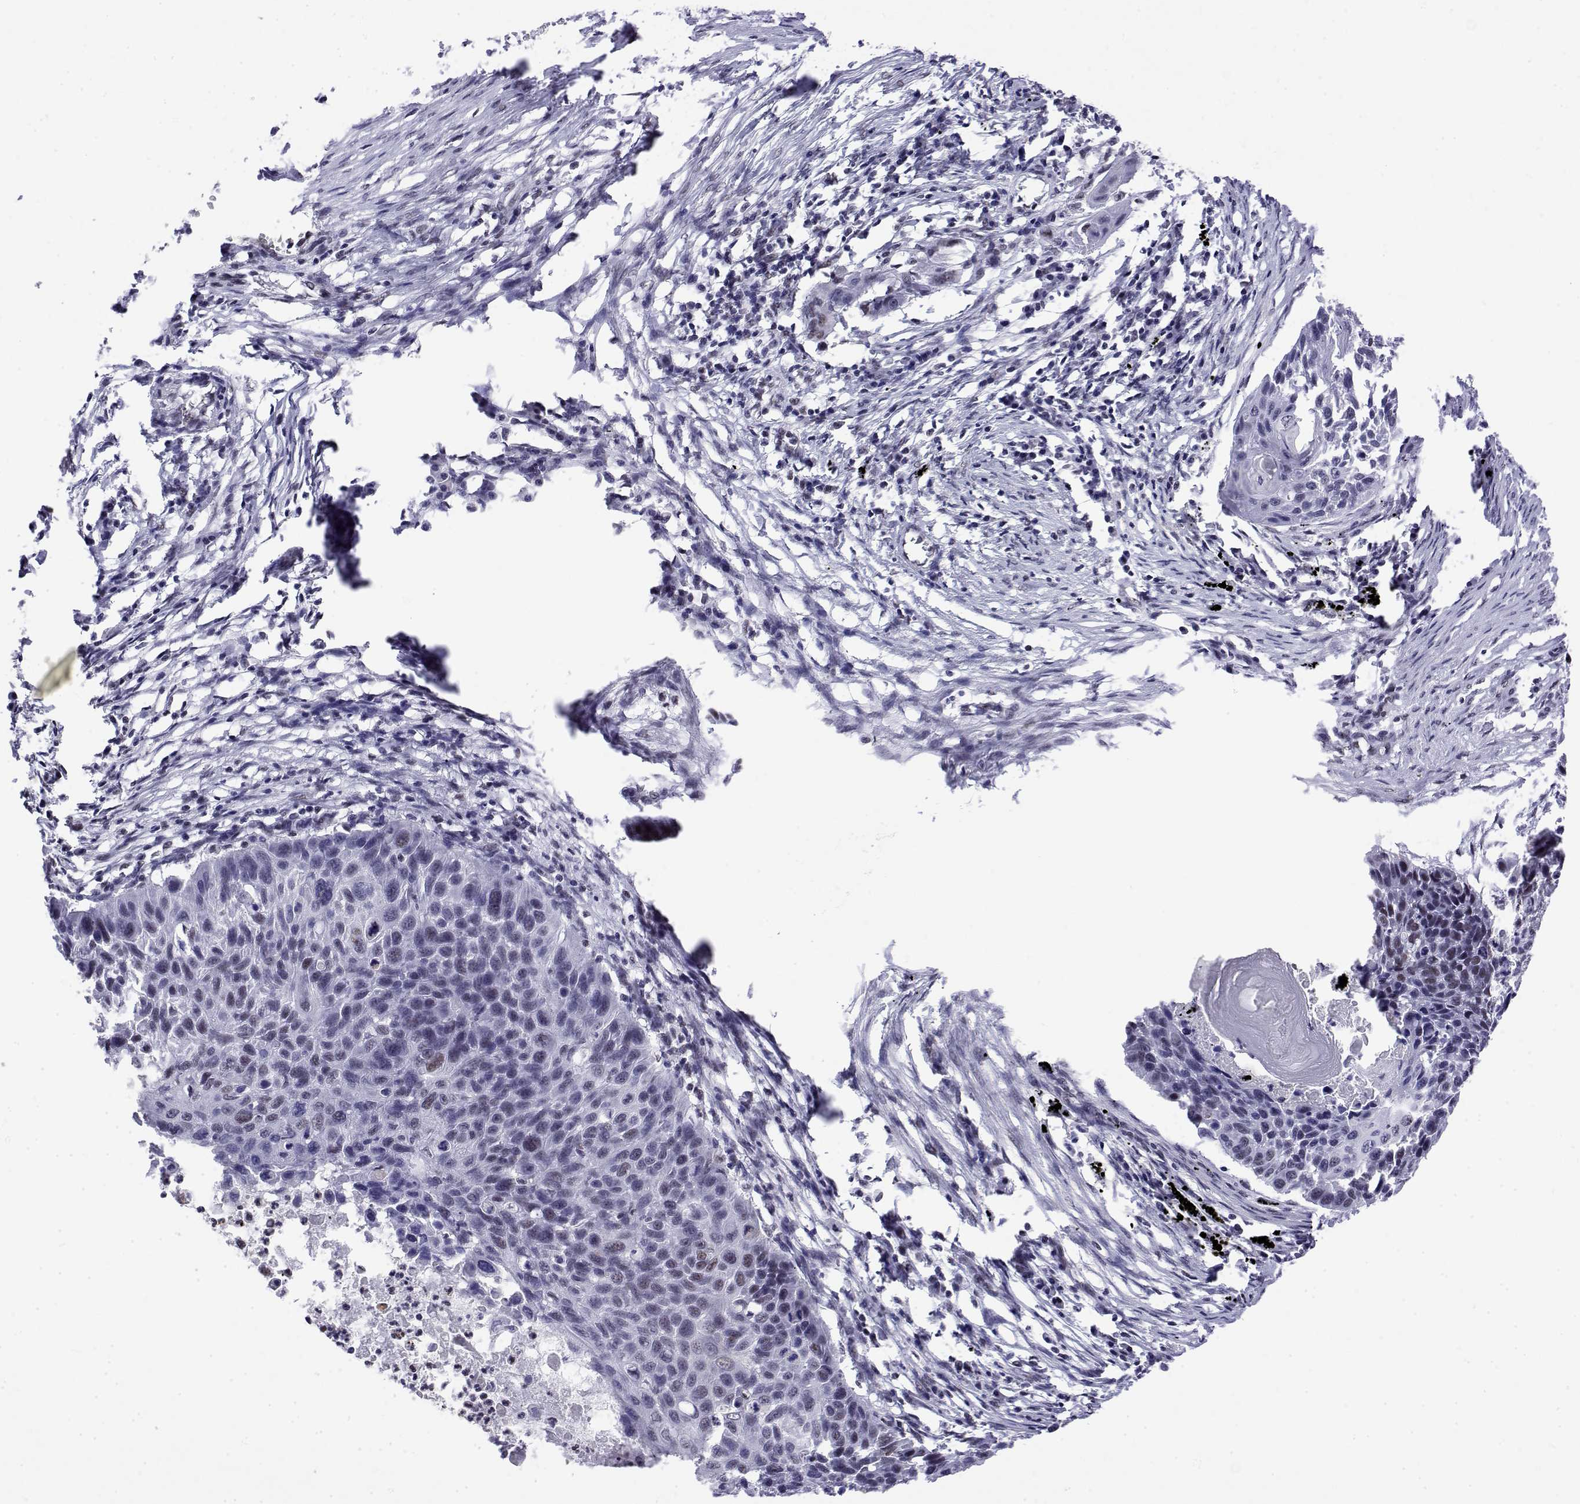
{"staining": {"intensity": "negative", "quantity": "none", "location": "none"}, "tissue": "lung cancer", "cell_type": "Tumor cells", "image_type": "cancer", "snomed": [{"axis": "morphology", "description": "Squamous cell carcinoma, NOS"}, {"axis": "topography", "description": "Lung"}], "caption": "An IHC micrograph of lung squamous cell carcinoma is shown. There is no staining in tumor cells of lung squamous cell carcinoma.", "gene": "POLDIP3", "patient": {"sex": "male", "age": 78}}